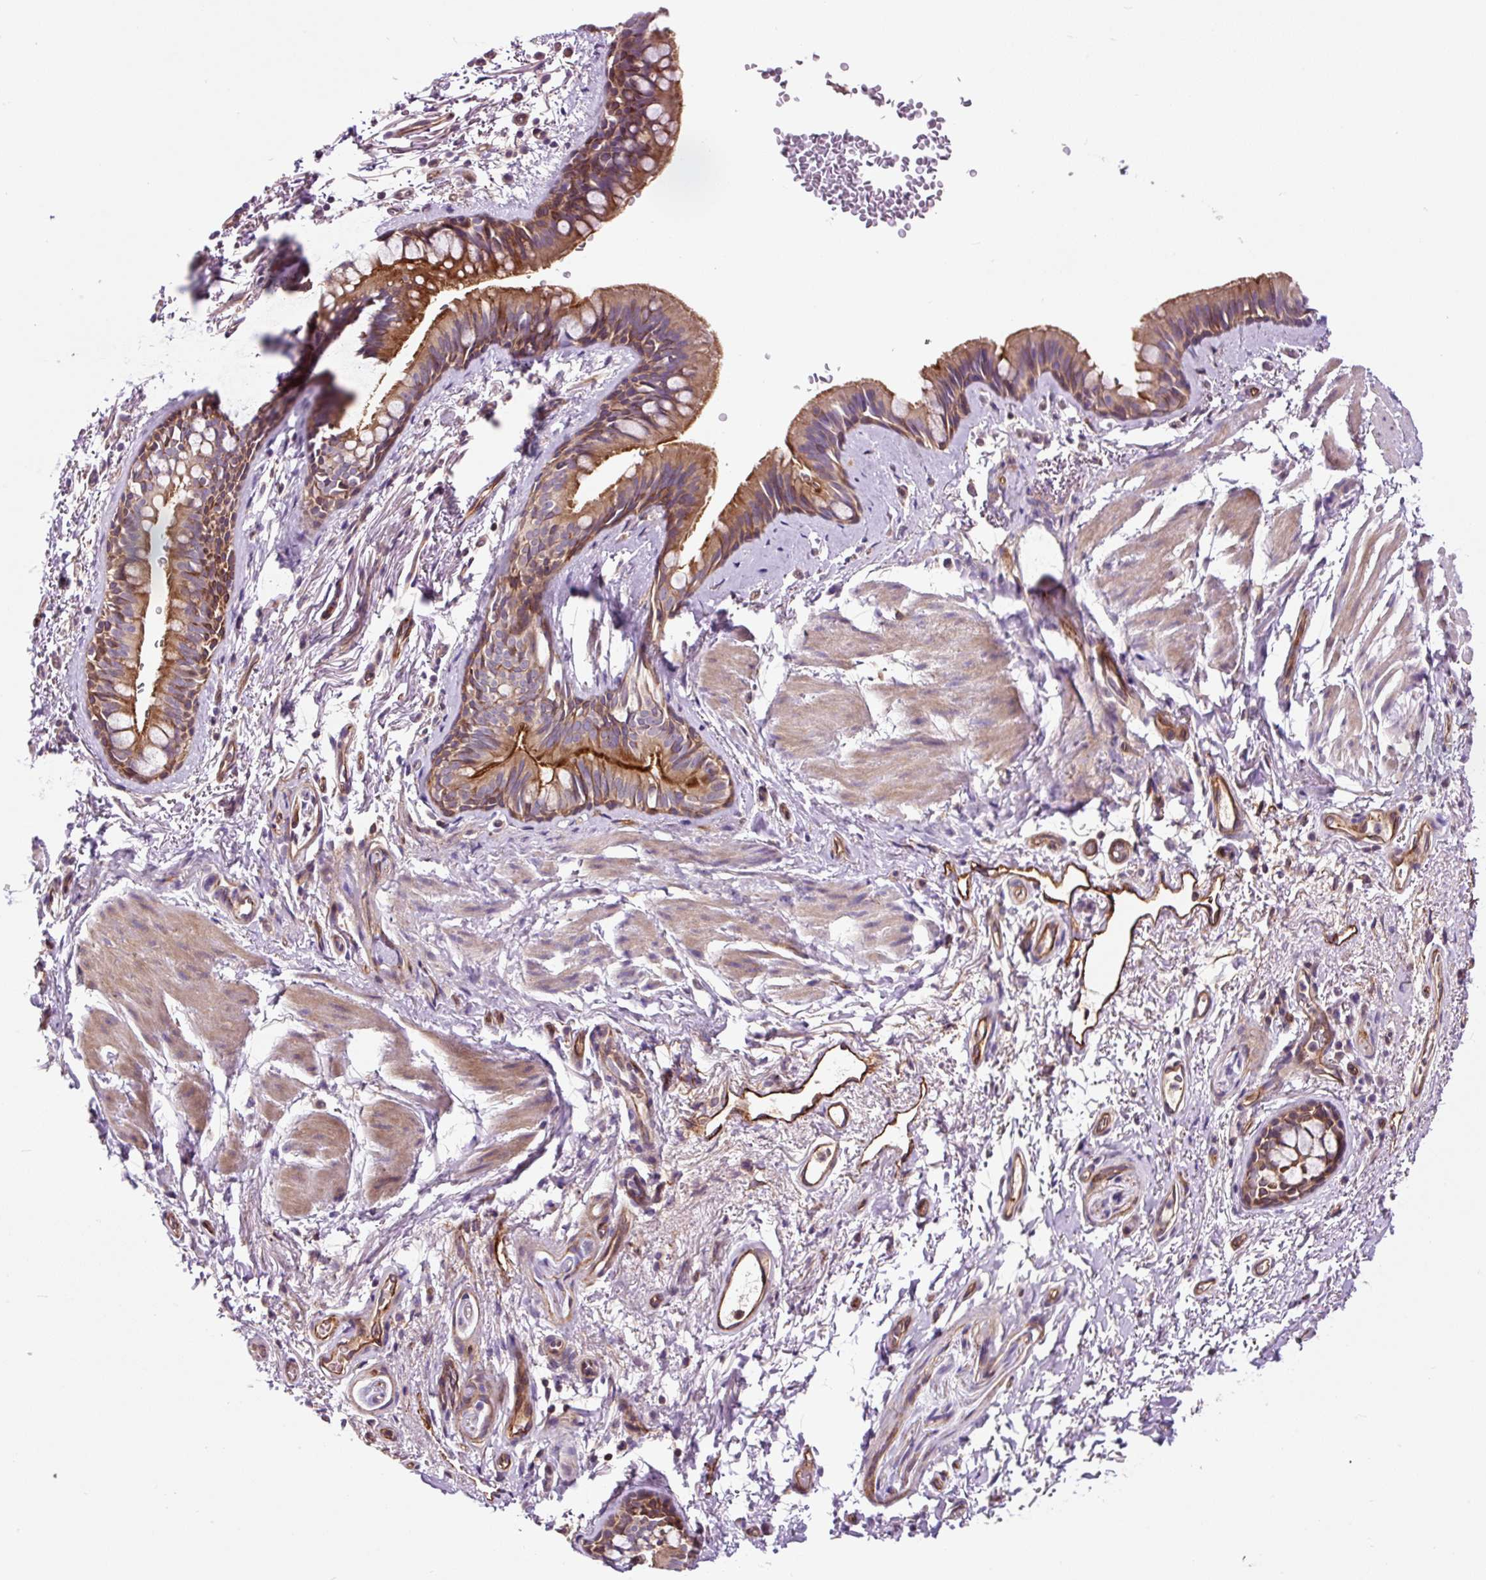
{"staining": {"intensity": "moderate", "quantity": ">75%", "location": "cytoplasmic/membranous"}, "tissue": "bronchus", "cell_type": "Respiratory epithelial cells", "image_type": "normal", "snomed": [{"axis": "morphology", "description": "Normal tissue, NOS"}, {"axis": "topography", "description": "Bronchus"}], "caption": "IHC of unremarkable bronchus shows medium levels of moderate cytoplasmic/membranous staining in approximately >75% of respiratory epithelial cells. (Stains: DAB in brown, nuclei in blue, Microscopy: brightfield microscopy at high magnification).", "gene": "PCDHGB3", "patient": {"sex": "male", "age": 67}}